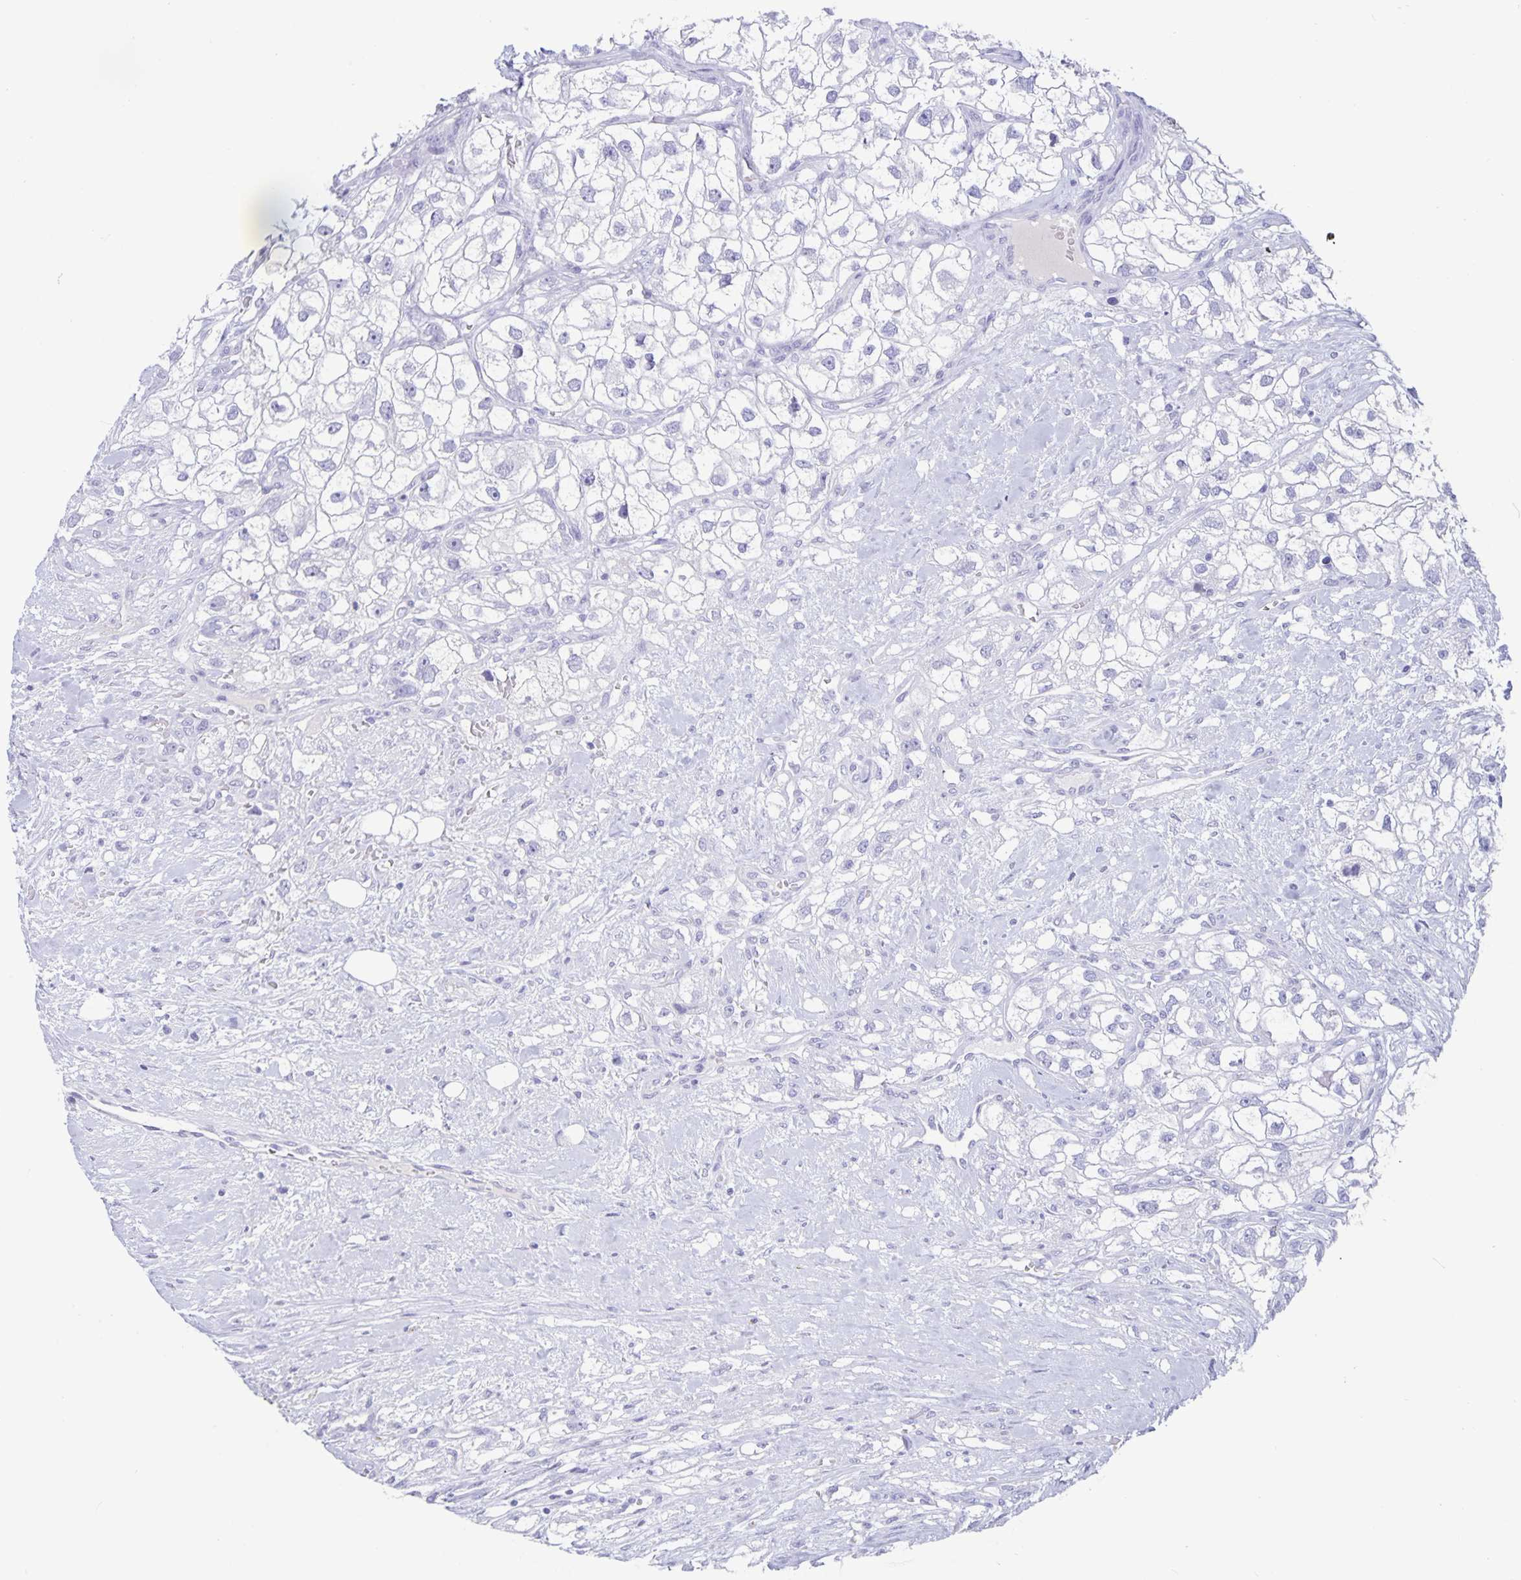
{"staining": {"intensity": "negative", "quantity": "none", "location": "none"}, "tissue": "renal cancer", "cell_type": "Tumor cells", "image_type": "cancer", "snomed": [{"axis": "morphology", "description": "Adenocarcinoma, NOS"}, {"axis": "topography", "description": "Kidney"}], "caption": "Immunohistochemistry photomicrograph of human adenocarcinoma (renal) stained for a protein (brown), which displays no staining in tumor cells.", "gene": "BPIFA3", "patient": {"sex": "male", "age": 59}}